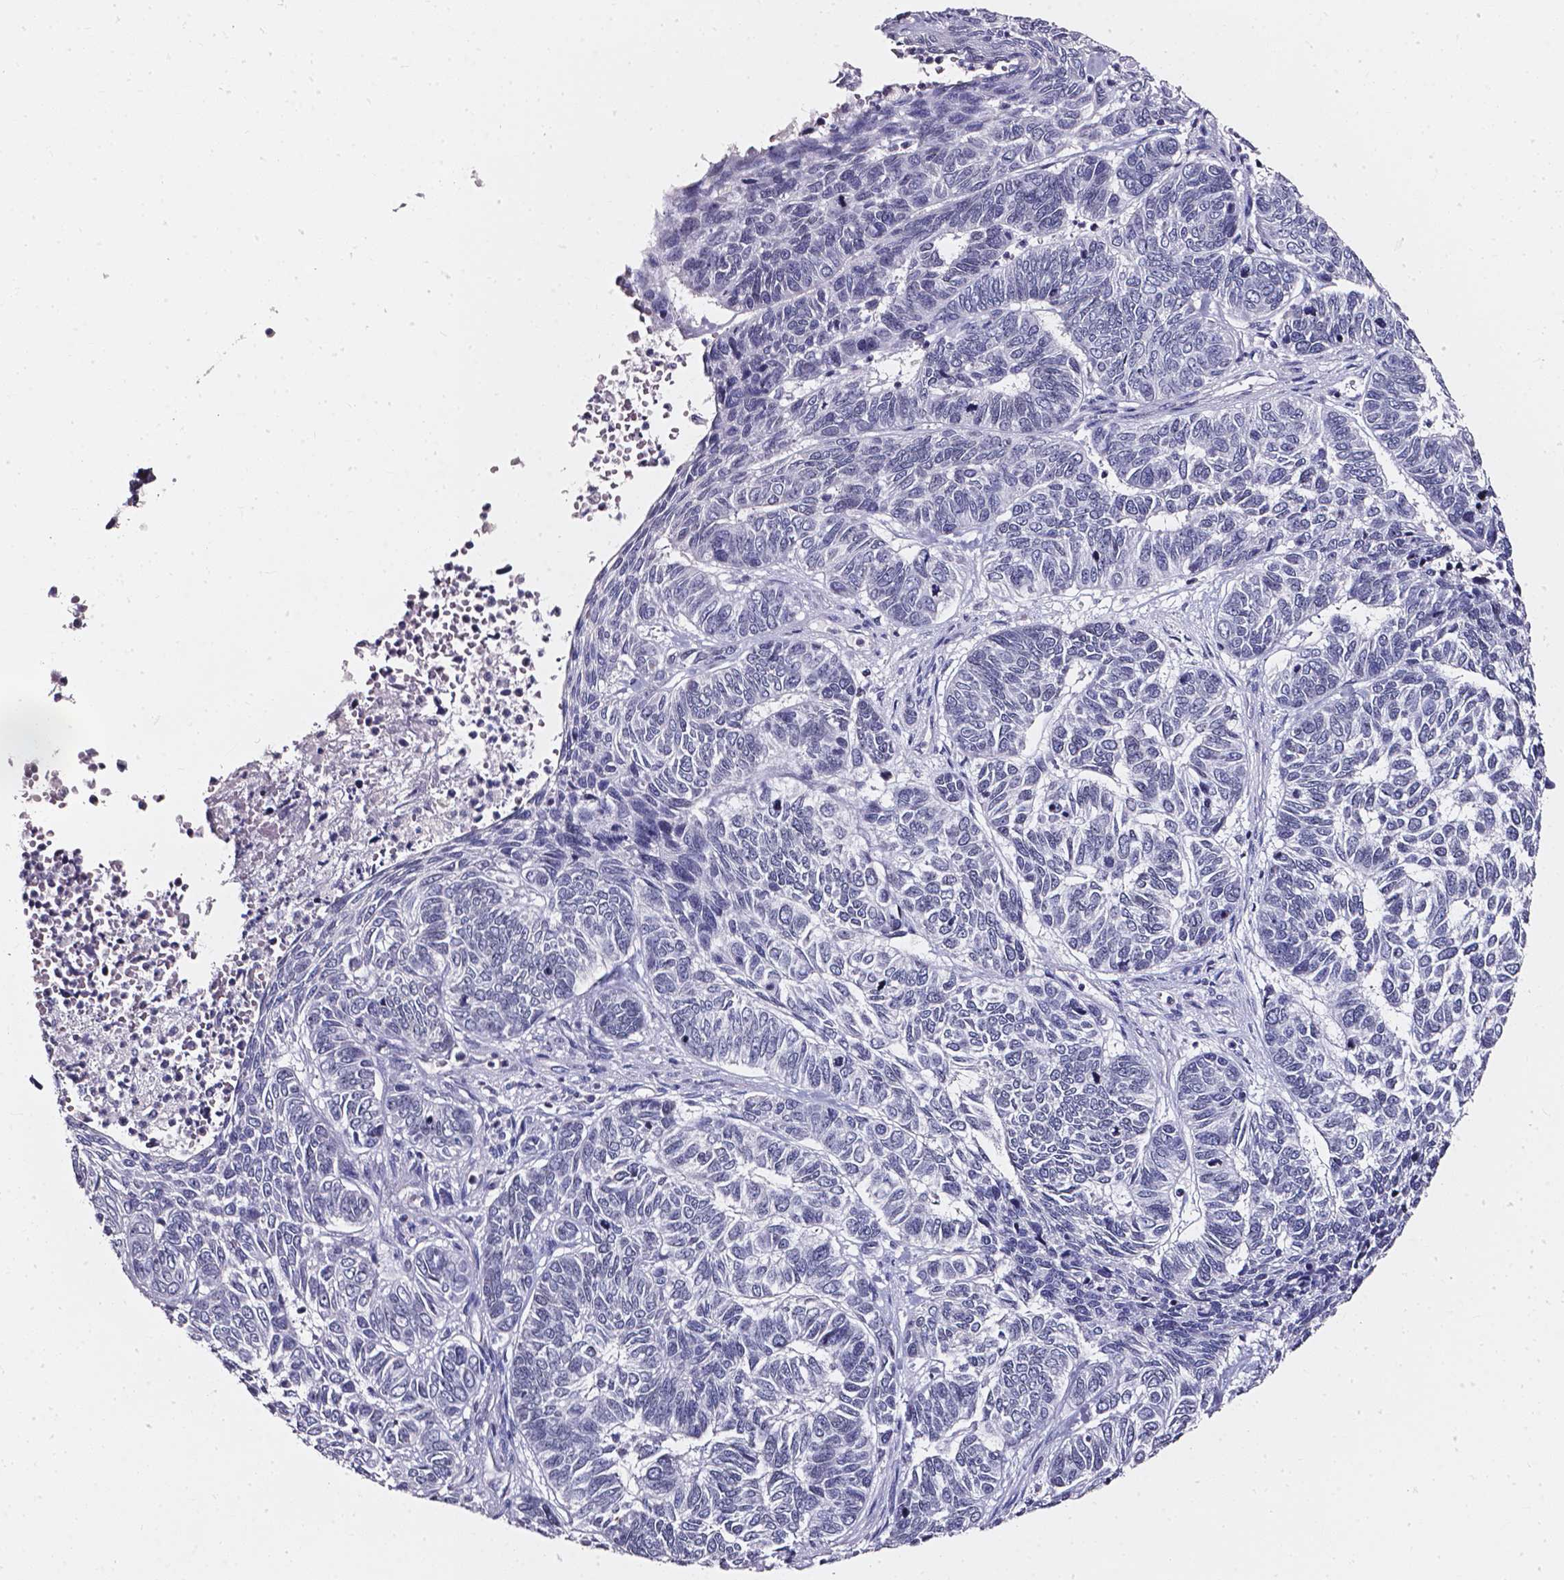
{"staining": {"intensity": "negative", "quantity": "none", "location": "none"}, "tissue": "skin cancer", "cell_type": "Tumor cells", "image_type": "cancer", "snomed": [{"axis": "morphology", "description": "Basal cell carcinoma"}, {"axis": "topography", "description": "Skin"}], "caption": "Image shows no protein staining in tumor cells of skin cancer tissue.", "gene": "AKR1B10", "patient": {"sex": "female", "age": 65}}